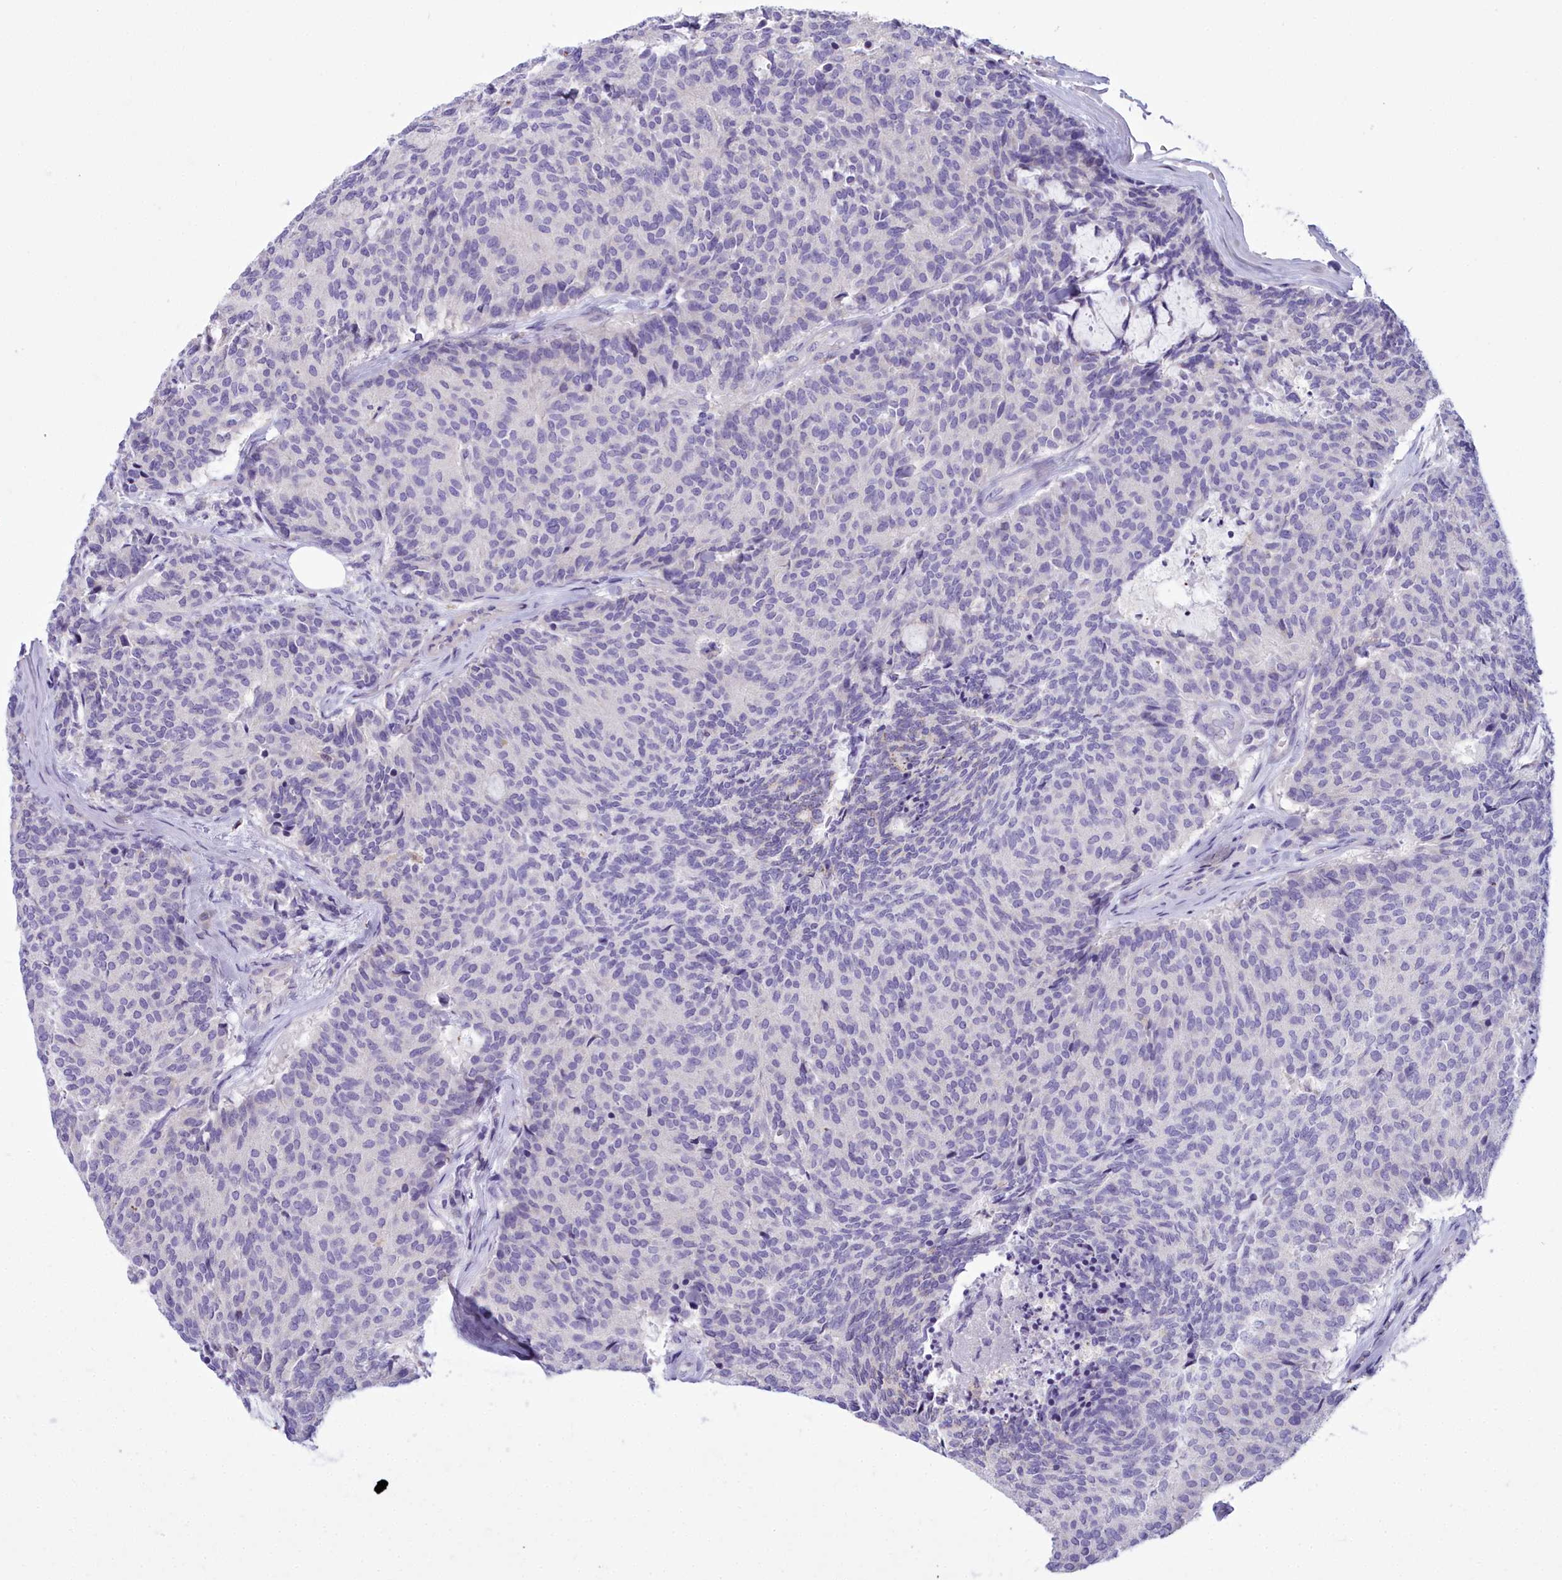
{"staining": {"intensity": "negative", "quantity": "none", "location": "none"}, "tissue": "carcinoid", "cell_type": "Tumor cells", "image_type": "cancer", "snomed": [{"axis": "morphology", "description": "Carcinoid, malignant, NOS"}, {"axis": "topography", "description": "Pancreas"}], "caption": "Immunohistochemical staining of carcinoid (malignant) shows no significant positivity in tumor cells.", "gene": "BLNK", "patient": {"sex": "female", "age": 54}}